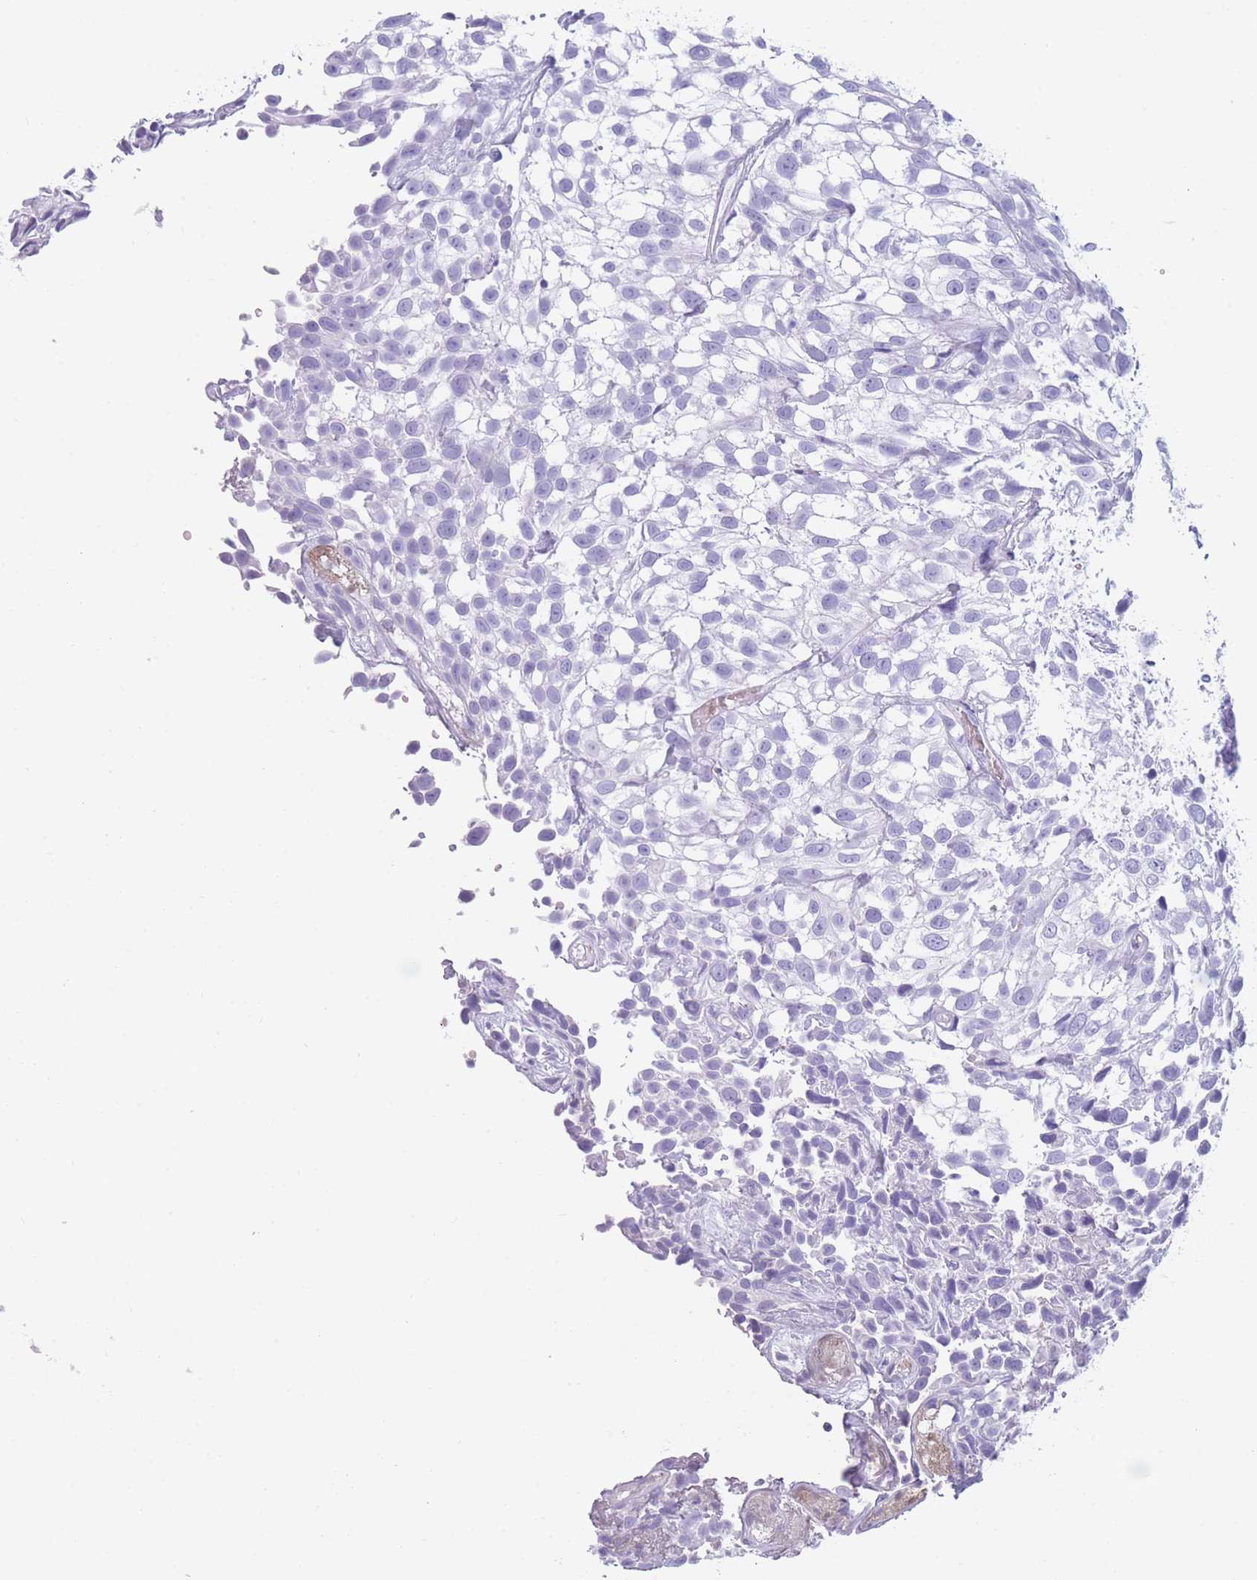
{"staining": {"intensity": "negative", "quantity": "none", "location": "none"}, "tissue": "urothelial cancer", "cell_type": "Tumor cells", "image_type": "cancer", "snomed": [{"axis": "morphology", "description": "Urothelial carcinoma, High grade"}, {"axis": "topography", "description": "Urinary bladder"}], "caption": "Tumor cells are negative for protein expression in human high-grade urothelial carcinoma.", "gene": "TNFSF11", "patient": {"sex": "male", "age": 56}}